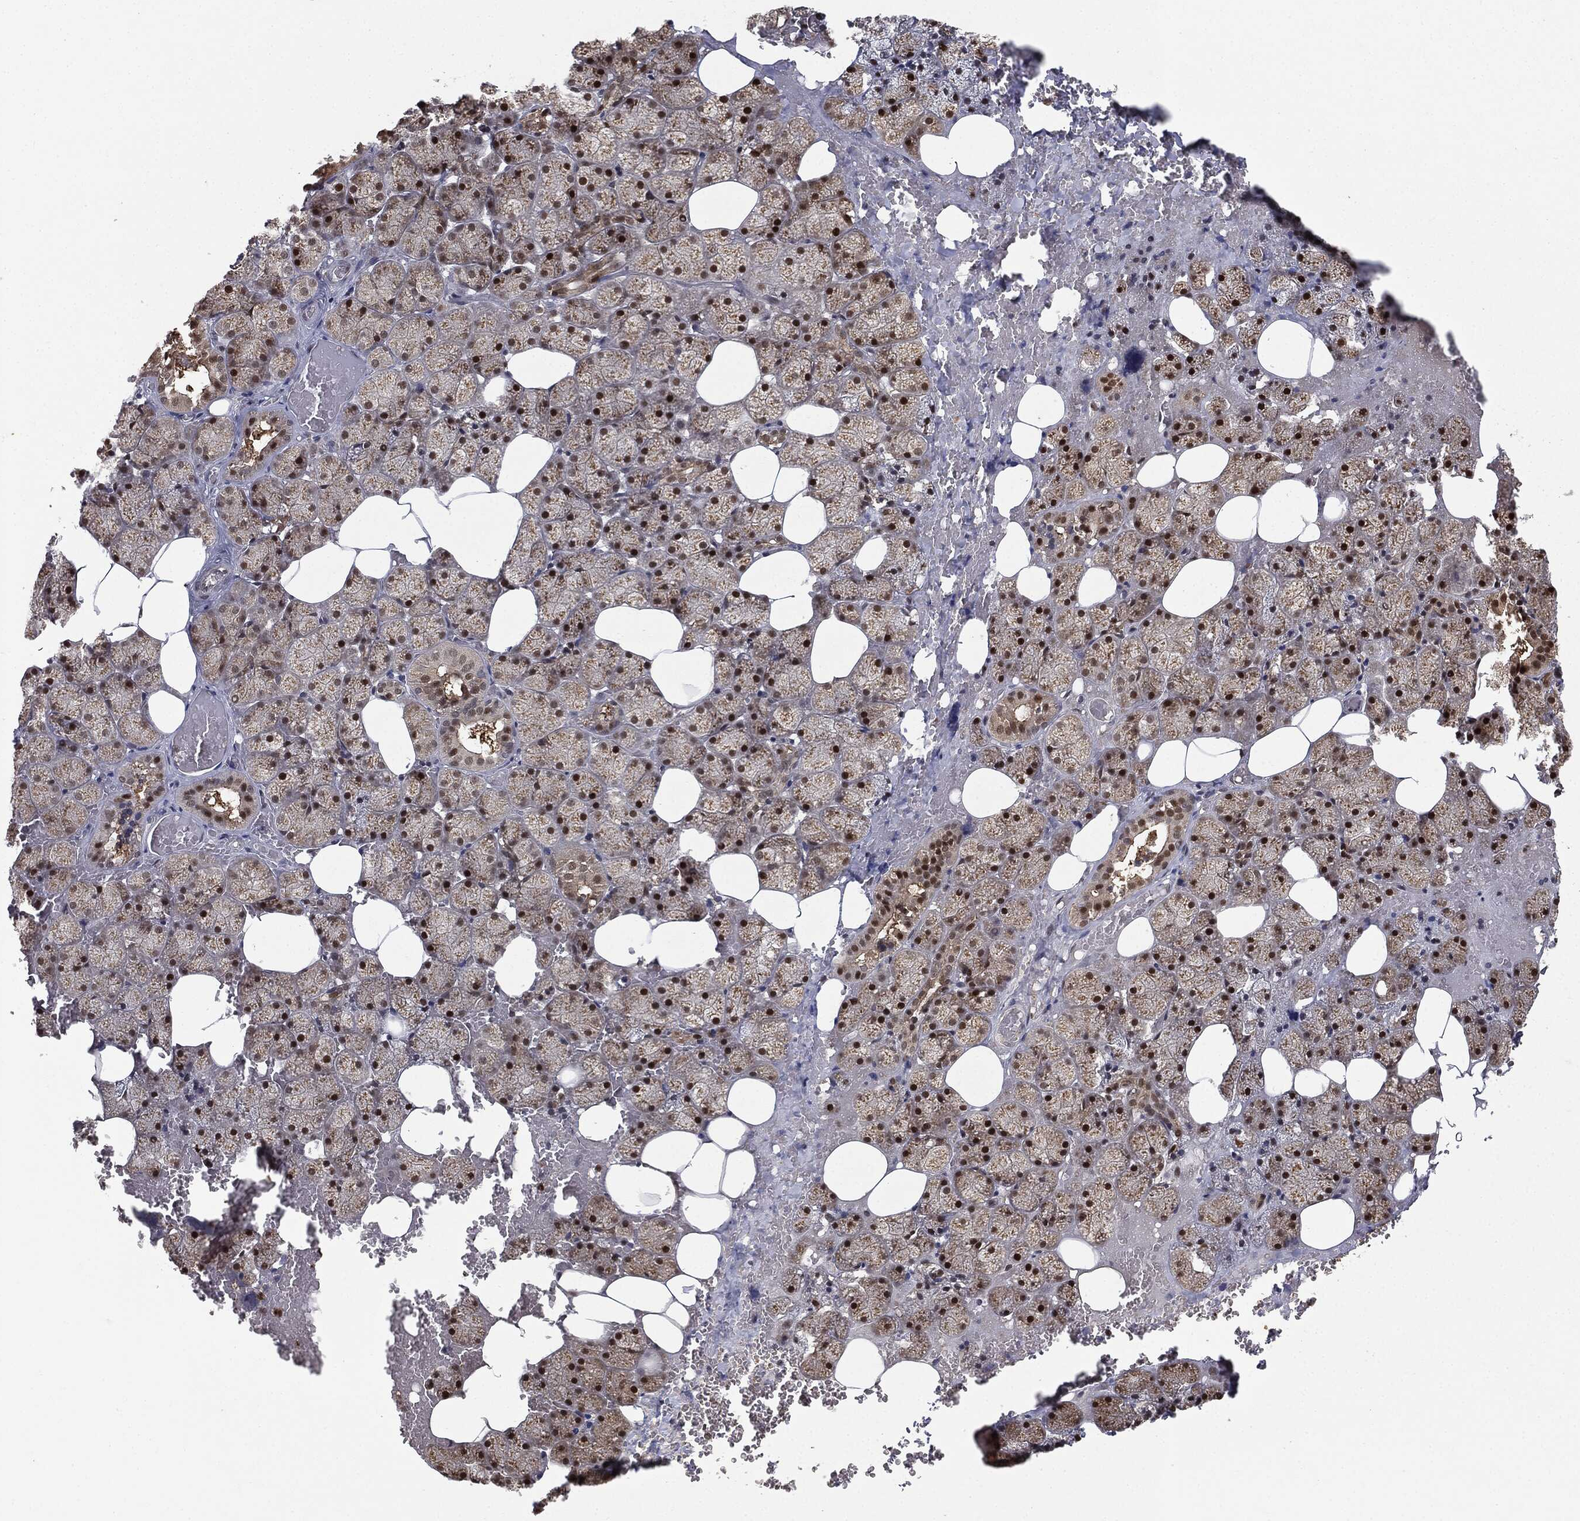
{"staining": {"intensity": "moderate", "quantity": ">75%", "location": "cytoplasmic/membranous,nuclear"}, "tissue": "salivary gland", "cell_type": "Glandular cells", "image_type": "normal", "snomed": [{"axis": "morphology", "description": "Normal tissue, NOS"}, {"axis": "topography", "description": "Salivary gland"}], "caption": "Immunohistochemical staining of unremarkable human salivary gland exhibits medium levels of moderate cytoplasmic/membranous,nuclear positivity in about >75% of glandular cells.", "gene": "ZNHIT6", "patient": {"sex": "male", "age": 38}}